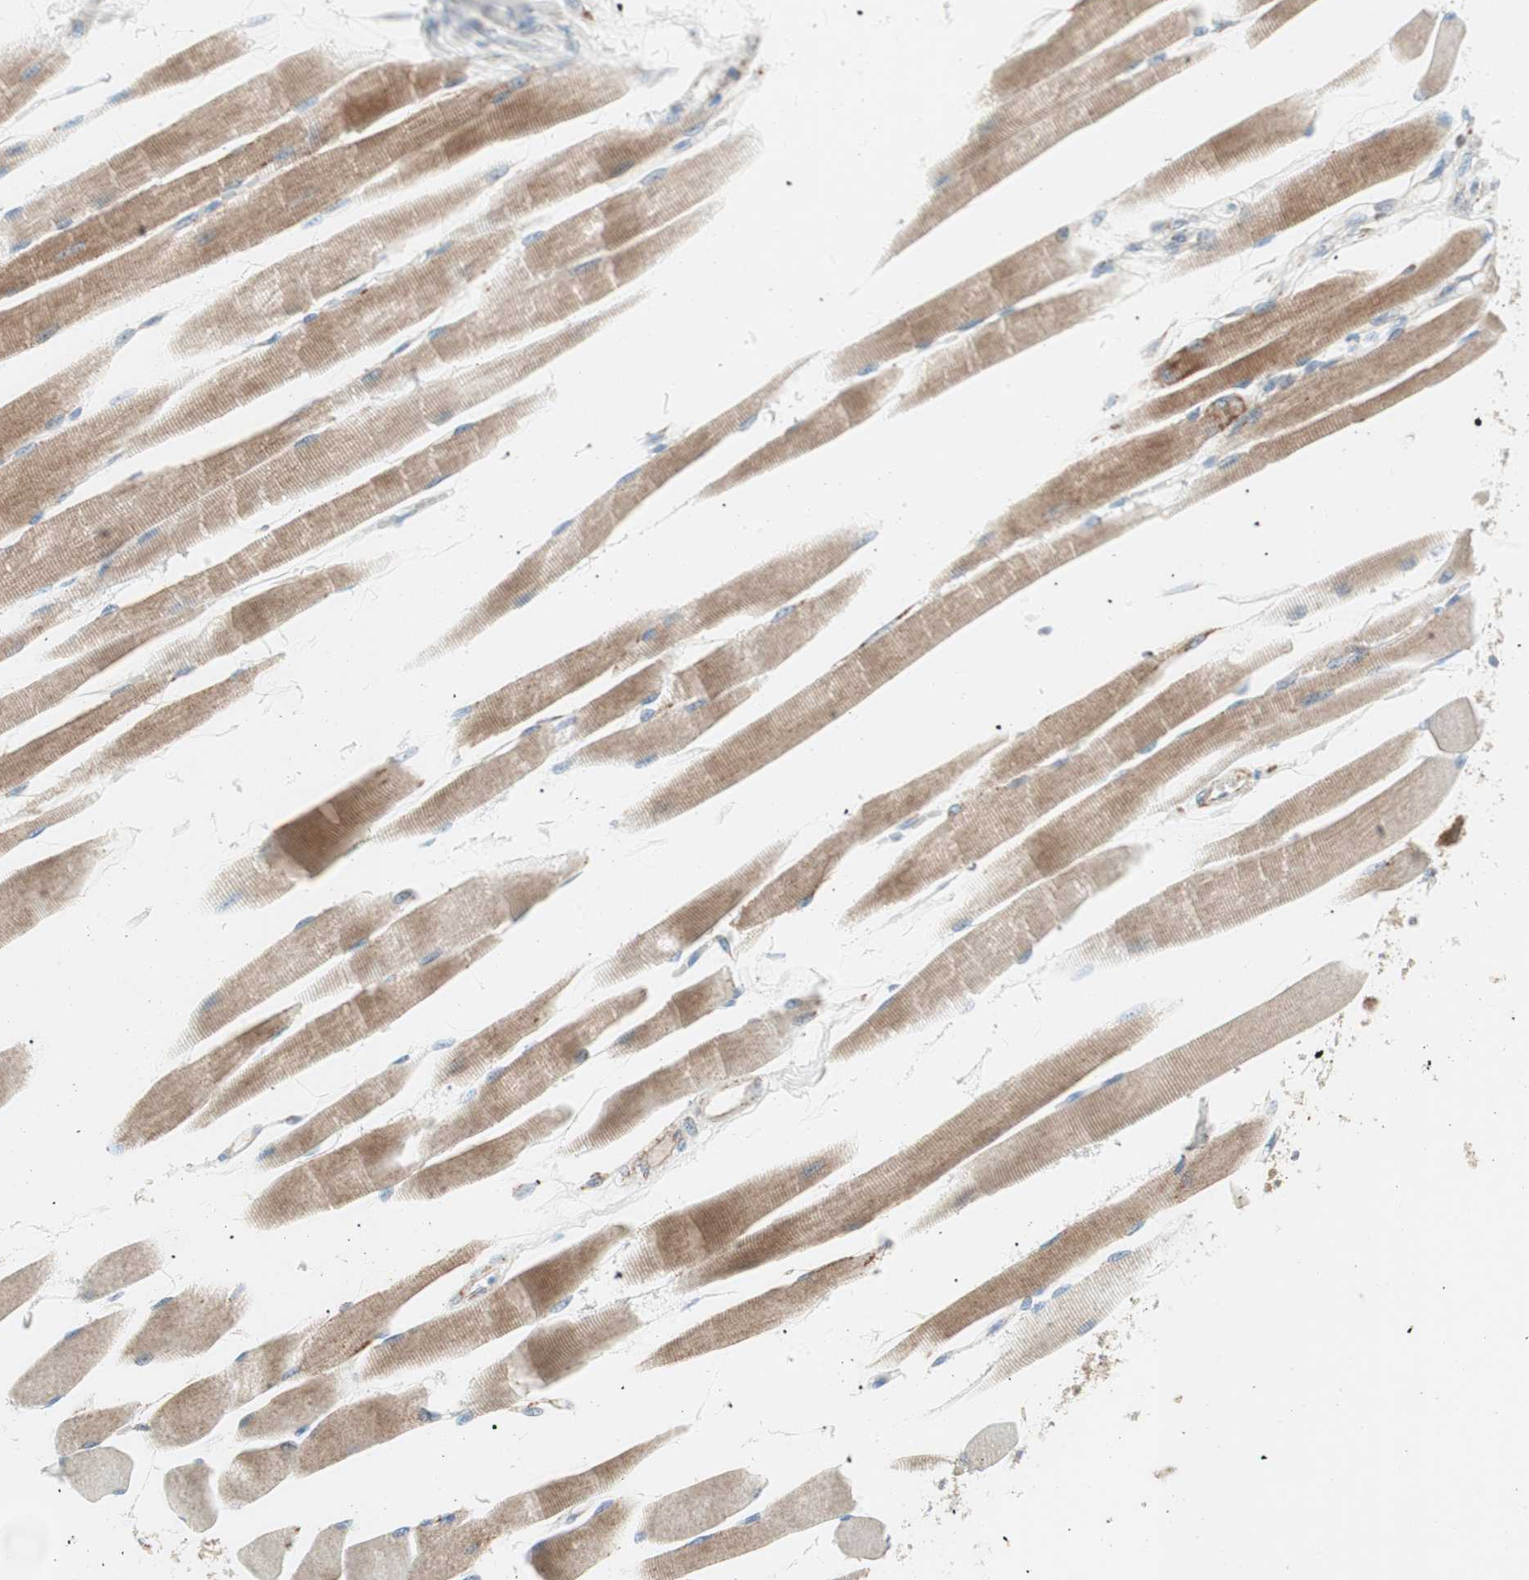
{"staining": {"intensity": "moderate", "quantity": ">75%", "location": "cytoplasmic/membranous"}, "tissue": "skeletal muscle", "cell_type": "Myocytes", "image_type": "normal", "snomed": [{"axis": "morphology", "description": "Normal tissue, NOS"}, {"axis": "topography", "description": "Skeletal muscle"}, {"axis": "topography", "description": "Peripheral nerve tissue"}], "caption": "DAB immunohistochemical staining of normal human skeletal muscle shows moderate cytoplasmic/membranous protein staining in about >75% of myocytes. (brown staining indicates protein expression, while blue staining denotes nuclei).", "gene": "TOMM20", "patient": {"sex": "female", "age": 84}}